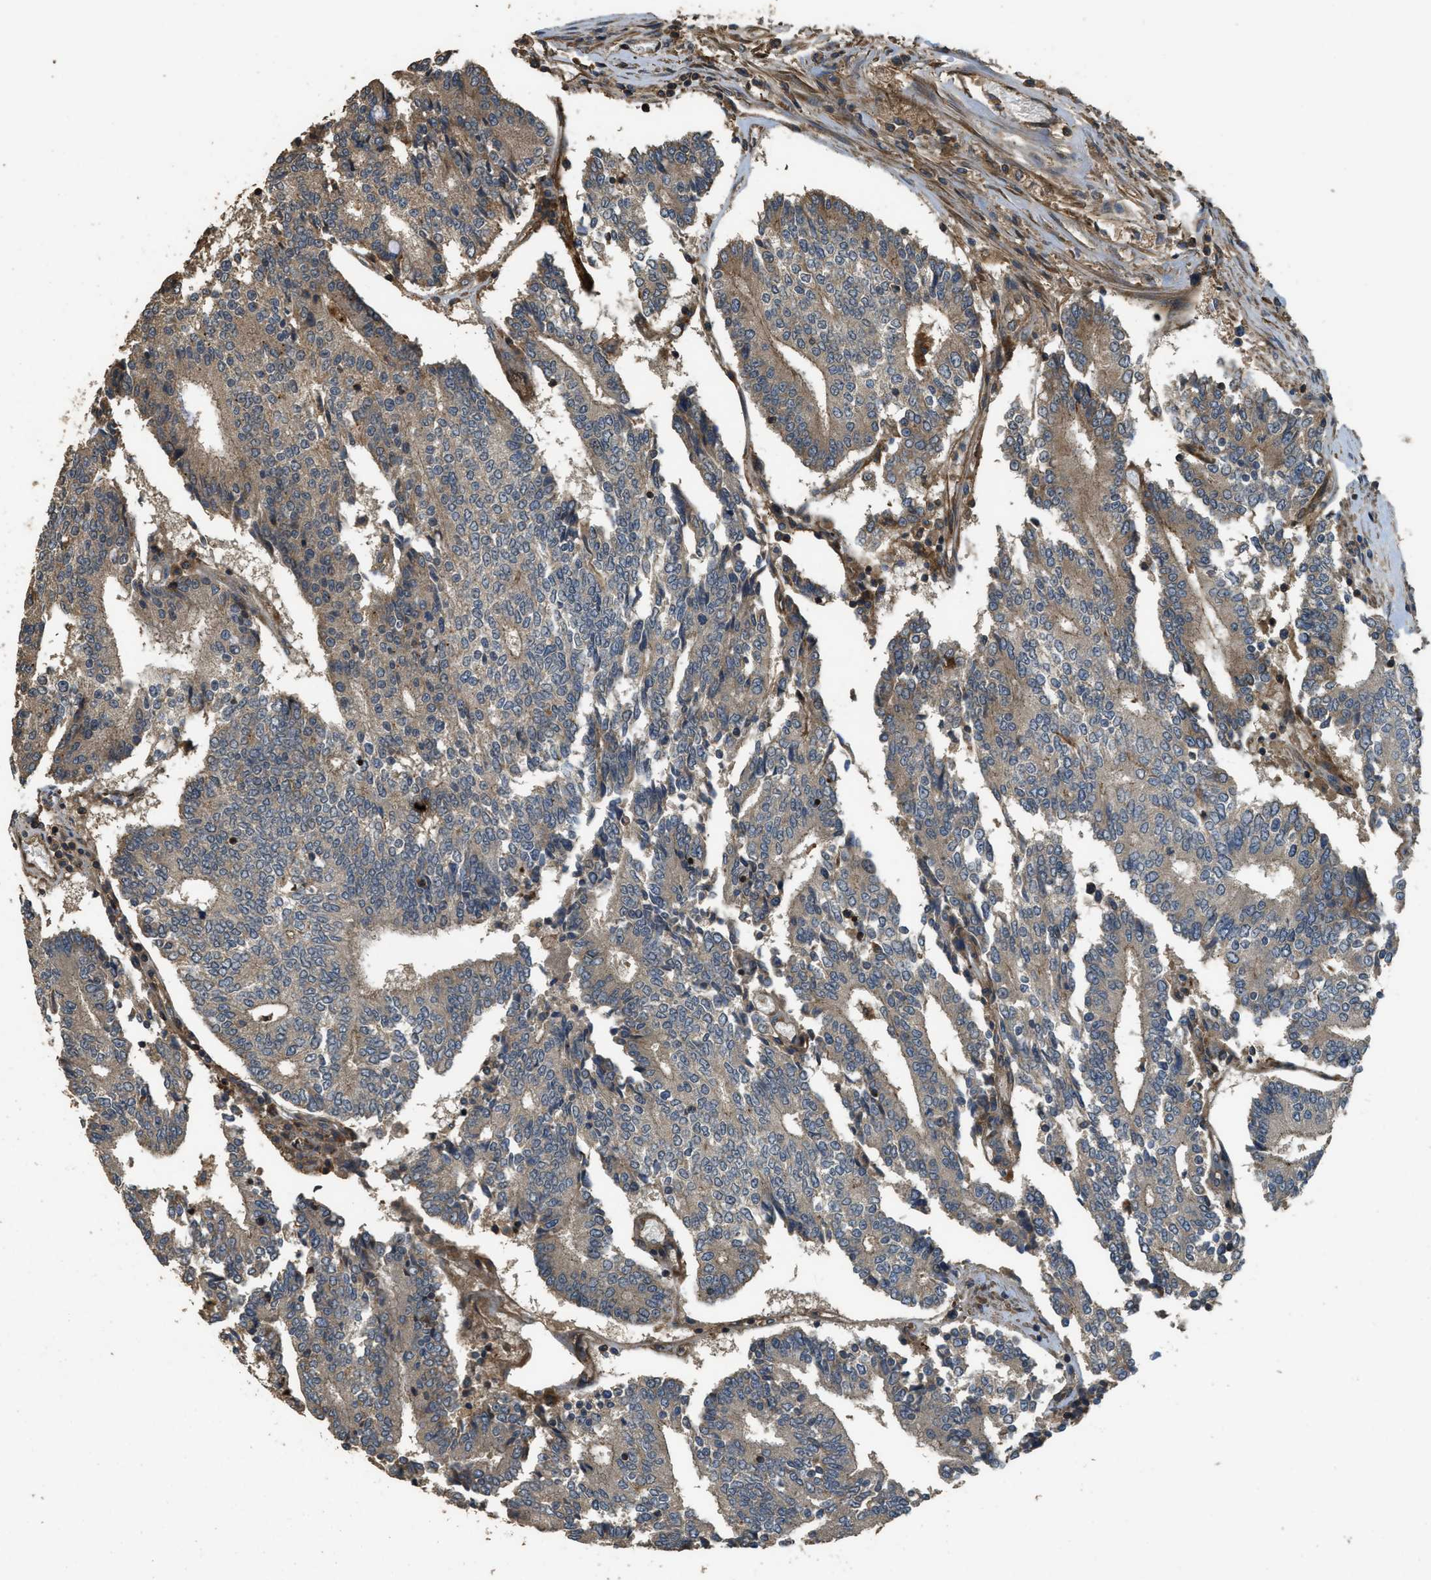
{"staining": {"intensity": "moderate", "quantity": ">75%", "location": "cytoplasmic/membranous"}, "tissue": "prostate cancer", "cell_type": "Tumor cells", "image_type": "cancer", "snomed": [{"axis": "morphology", "description": "Normal tissue, NOS"}, {"axis": "morphology", "description": "Adenocarcinoma, High grade"}, {"axis": "topography", "description": "Prostate"}, {"axis": "topography", "description": "Seminal veicle"}], "caption": "A brown stain shows moderate cytoplasmic/membranous expression of a protein in human prostate cancer (adenocarcinoma (high-grade)) tumor cells. The staining was performed using DAB (3,3'-diaminobenzidine), with brown indicating positive protein expression. Nuclei are stained blue with hematoxylin.", "gene": "PPP6R3", "patient": {"sex": "male", "age": 55}}